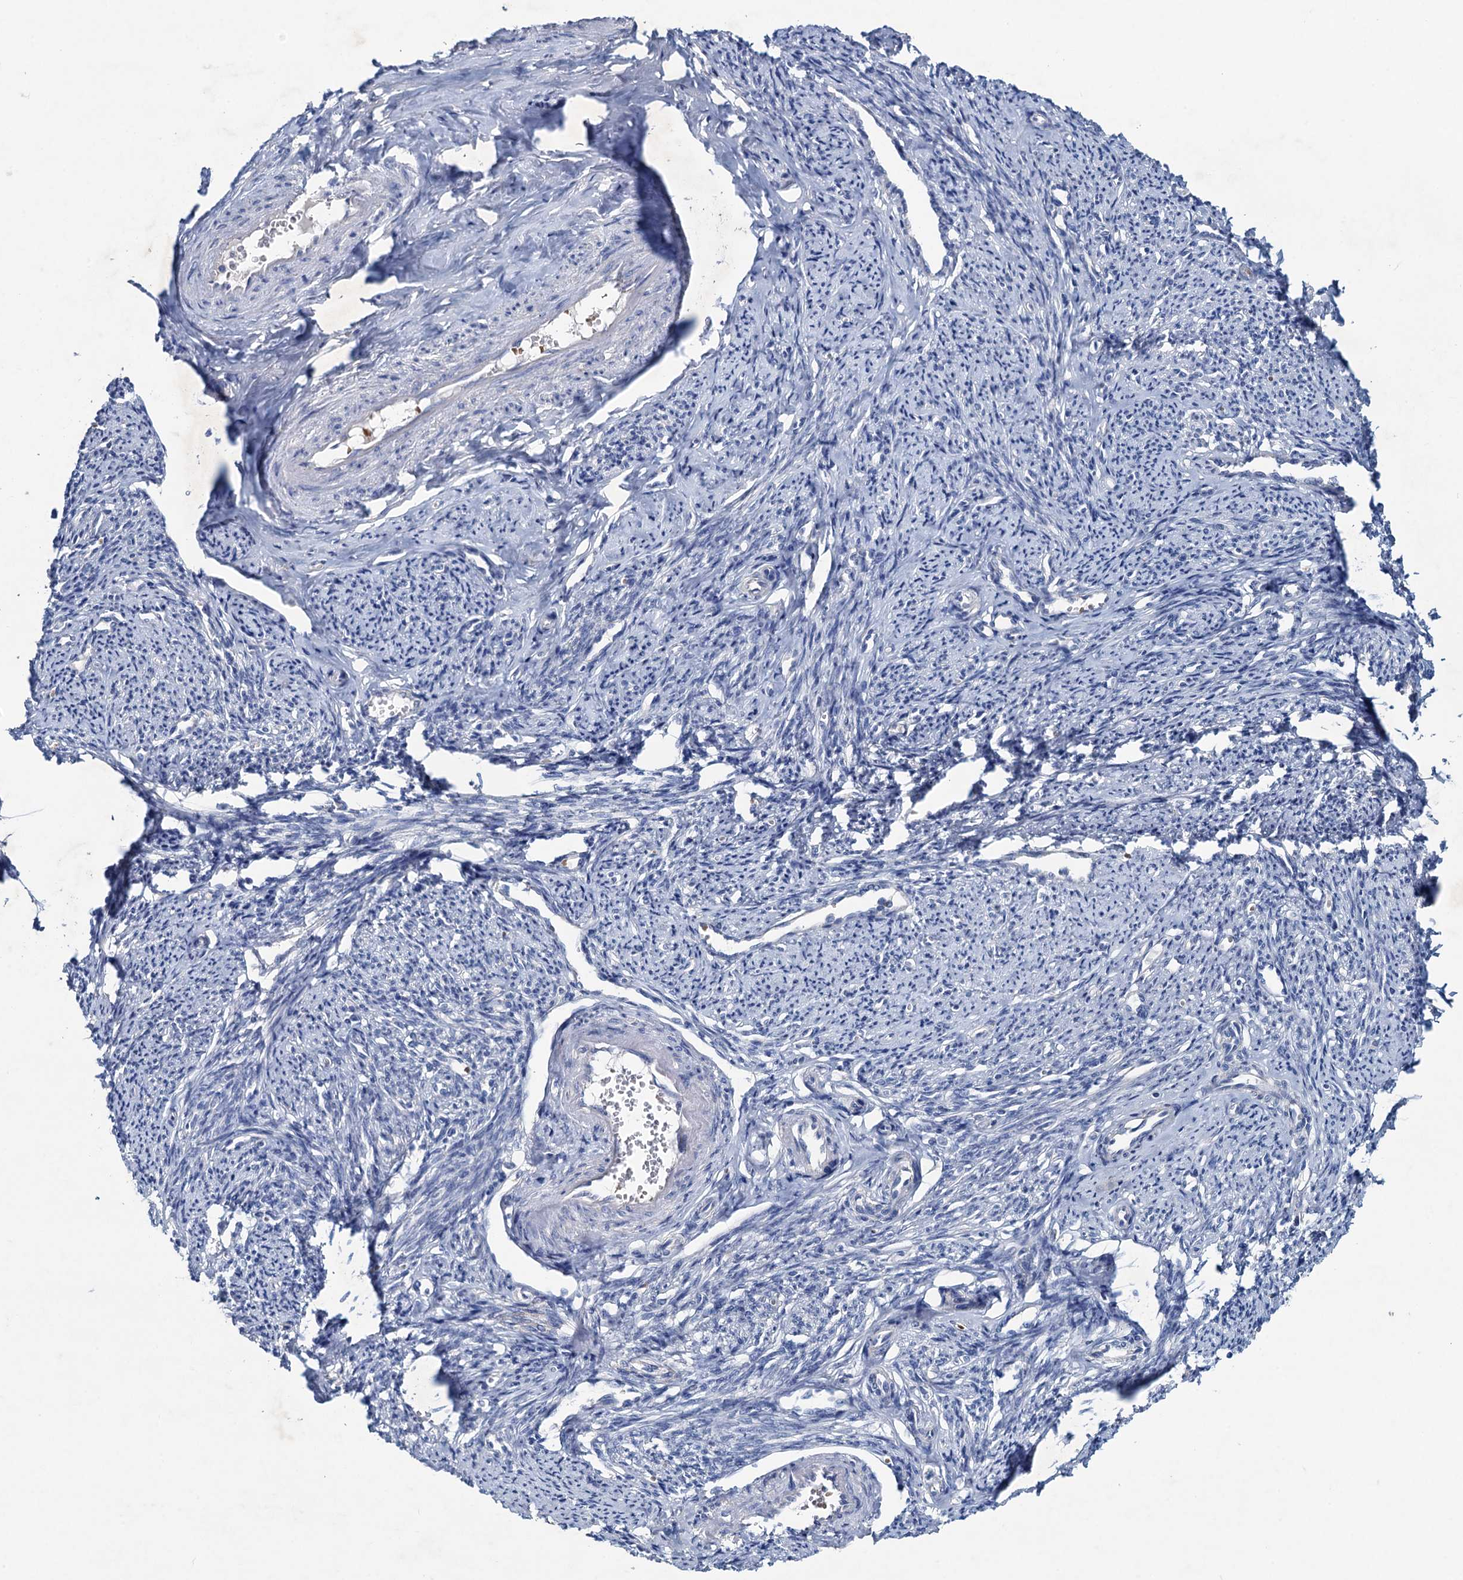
{"staining": {"intensity": "negative", "quantity": "none", "location": "none"}, "tissue": "smooth muscle", "cell_type": "Smooth muscle cells", "image_type": "normal", "snomed": [{"axis": "morphology", "description": "Normal tissue, NOS"}, {"axis": "topography", "description": "Smooth muscle"}, {"axis": "topography", "description": "Uterus"}], "caption": "Histopathology image shows no protein staining in smooth muscle cells of unremarkable smooth muscle. (Immunohistochemistry, brightfield microscopy, high magnification).", "gene": "RTKN2", "patient": {"sex": "female", "age": 59}}